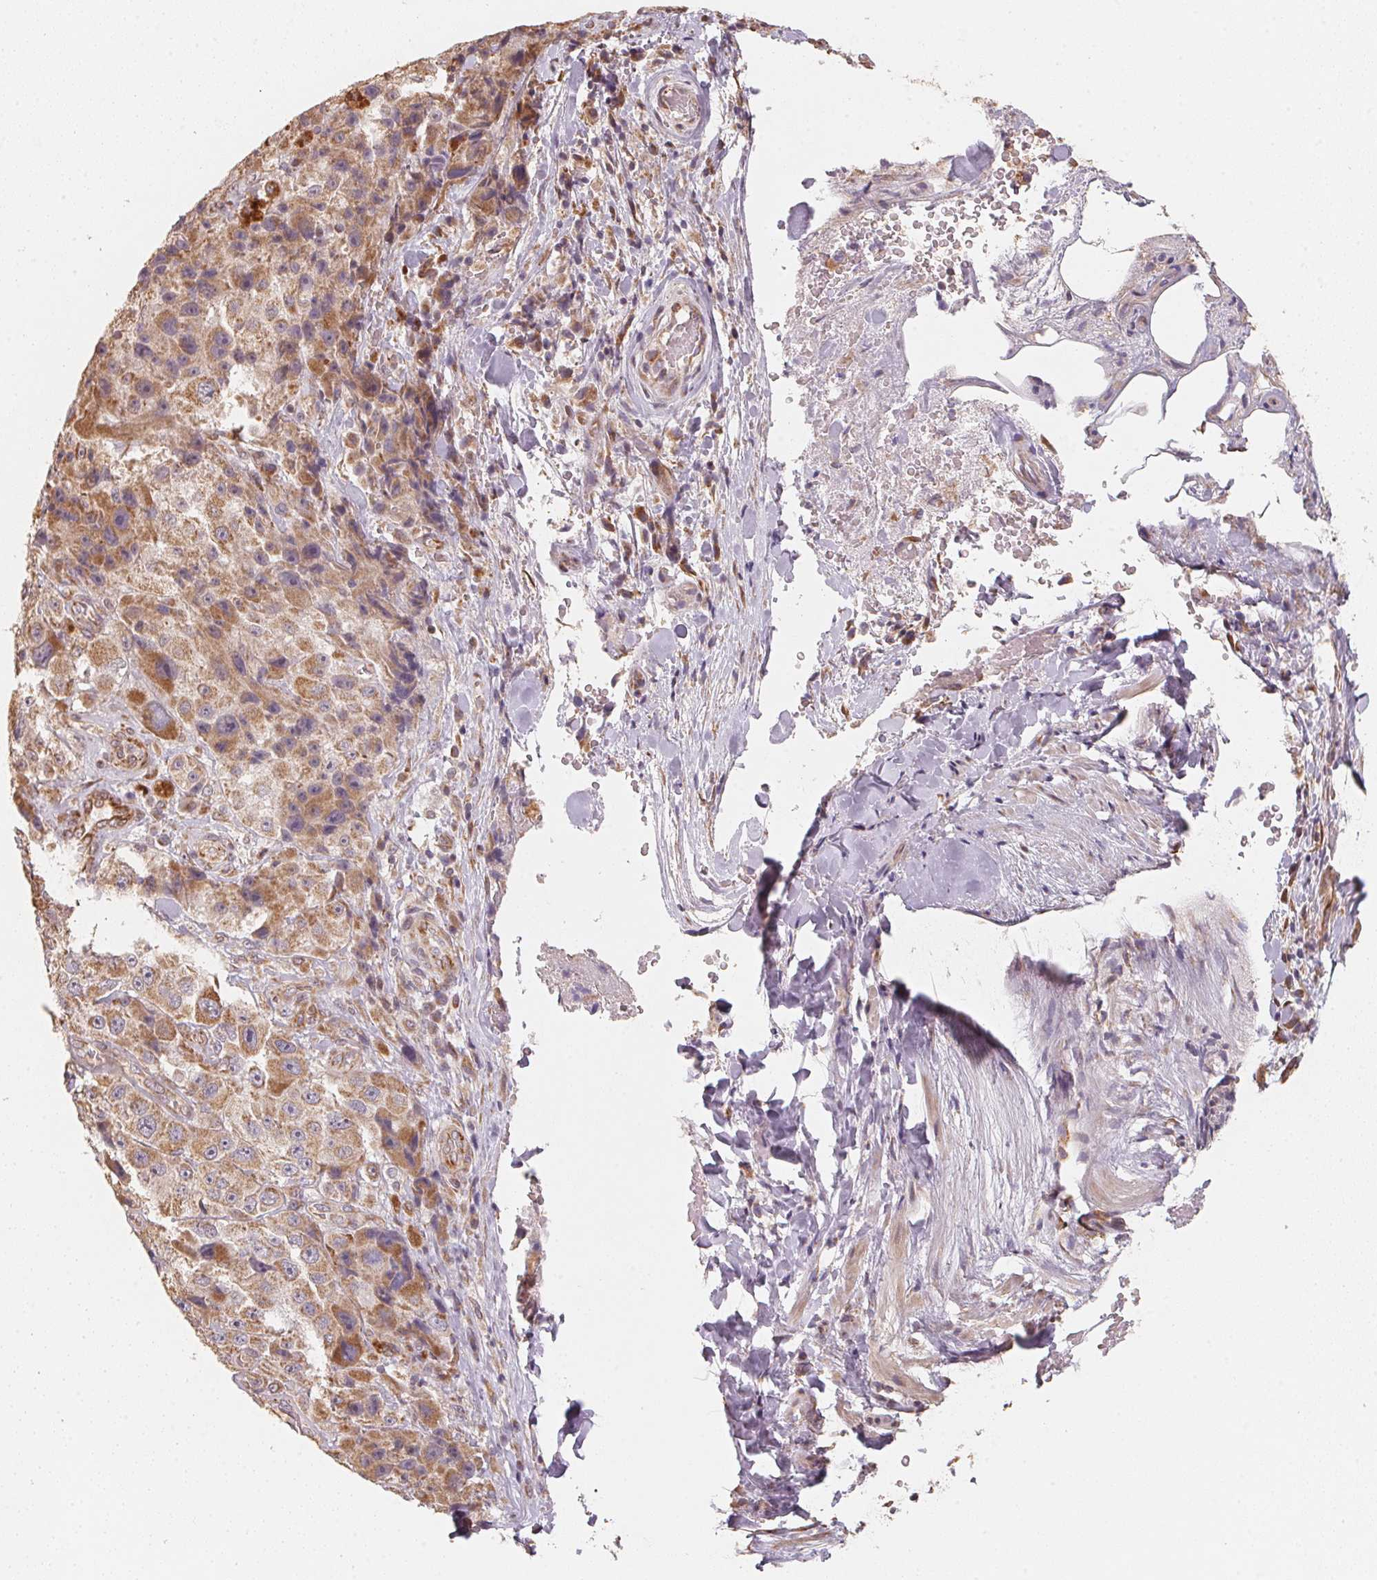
{"staining": {"intensity": "weak", "quantity": ">75%", "location": "cytoplasmic/membranous"}, "tissue": "melanoma", "cell_type": "Tumor cells", "image_type": "cancer", "snomed": [{"axis": "morphology", "description": "Malignant melanoma, Metastatic site"}, {"axis": "topography", "description": "Lymph node"}], "caption": "Immunohistochemical staining of human melanoma exhibits weak cytoplasmic/membranous protein positivity in about >75% of tumor cells.", "gene": "TSPAN12", "patient": {"sex": "male", "age": 62}}